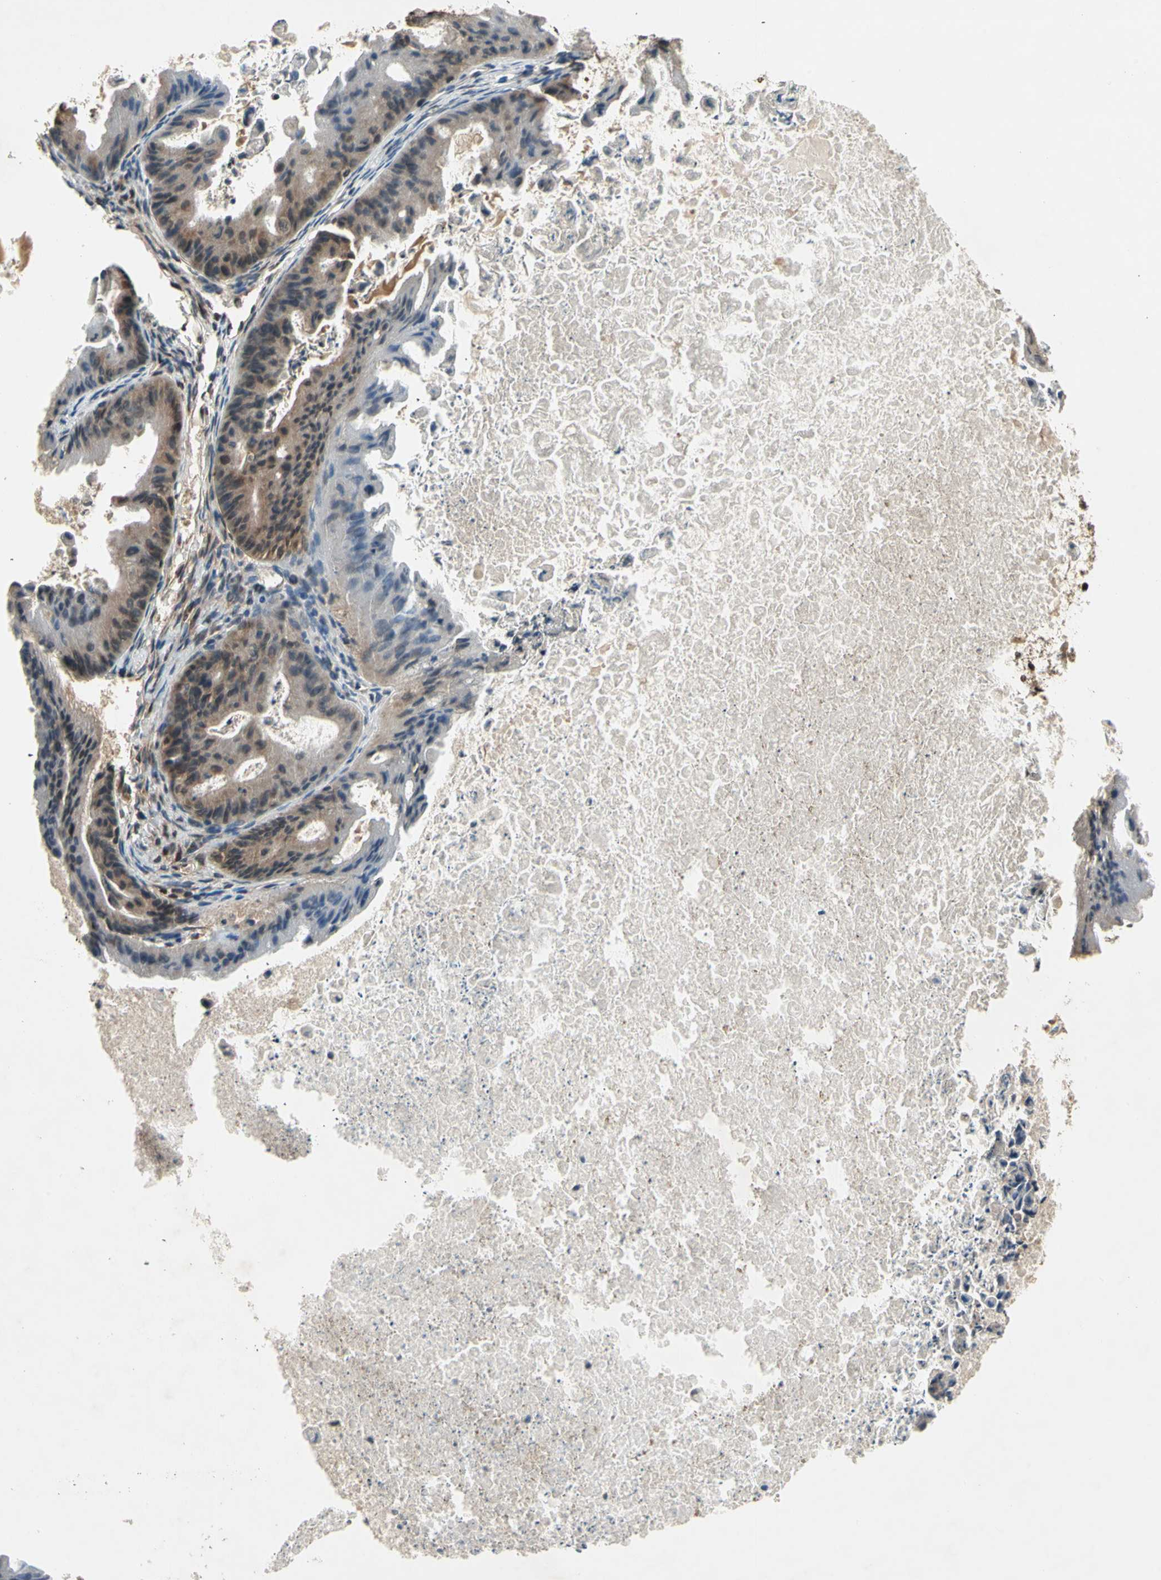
{"staining": {"intensity": "weak", "quantity": ">75%", "location": "cytoplasmic/membranous"}, "tissue": "ovarian cancer", "cell_type": "Tumor cells", "image_type": "cancer", "snomed": [{"axis": "morphology", "description": "Cystadenocarcinoma, mucinous, NOS"}, {"axis": "topography", "description": "Ovary"}], "caption": "High-power microscopy captured an immunohistochemistry image of ovarian mucinous cystadenocarcinoma, revealing weak cytoplasmic/membranous staining in about >75% of tumor cells. (DAB (3,3'-diaminobenzidine) IHC with brightfield microscopy, high magnification).", "gene": "GSR", "patient": {"sex": "female", "age": 37}}